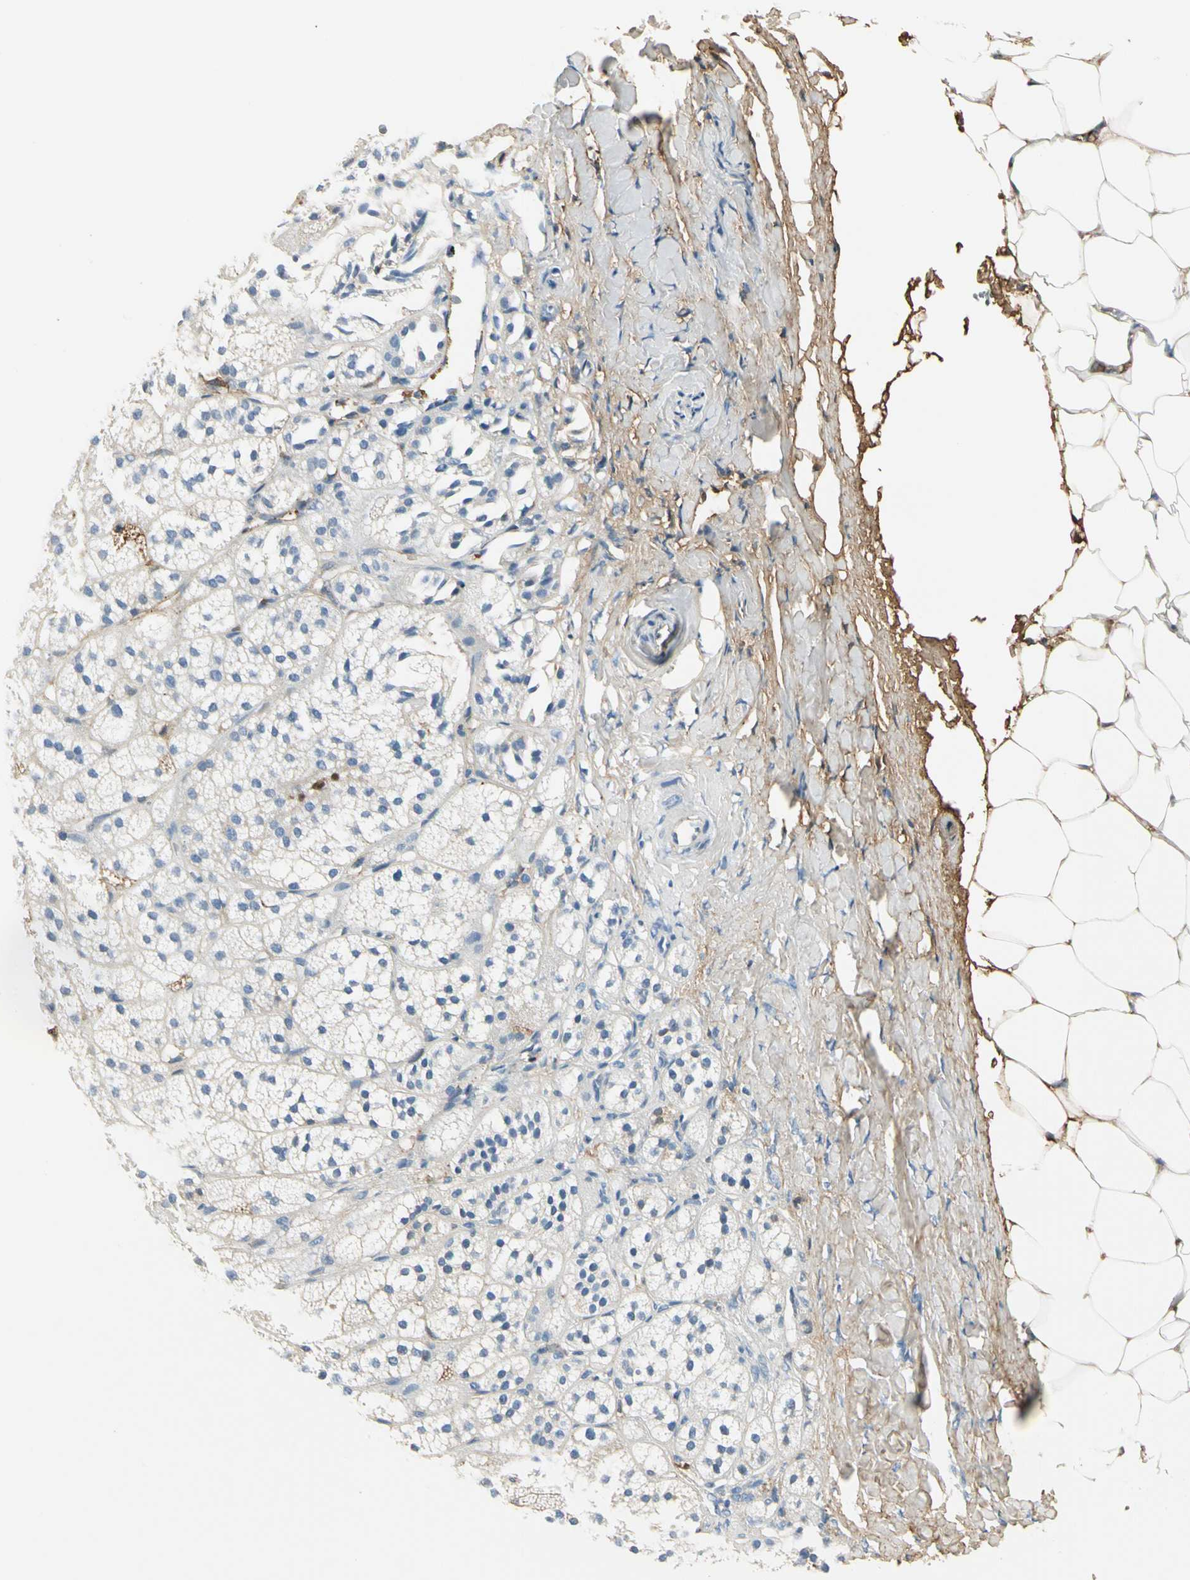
{"staining": {"intensity": "moderate", "quantity": "<25%", "location": "cytoplasmic/membranous"}, "tissue": "adrenal gland", "cell_type": "Glandular cells", "image_type": "normal", "snomed": [{"axis": "morphology", "description": "Normal tissue, NOS"}, {"axis": "topography", "description": "Adrenal gland"}], "caption": "Adrenal gland stained with IHC displays moderate cytoplasmic/membranous positivity in approximately <25% of glandular cells. The staining was performed using DAB (3,3'-diaminobenzidine), with brown indicating positive protein expression. Nuclei are stained blue with hematoxylin.", "gene": "LAMB3", "patient": {"sex": "female", "age": 71}}